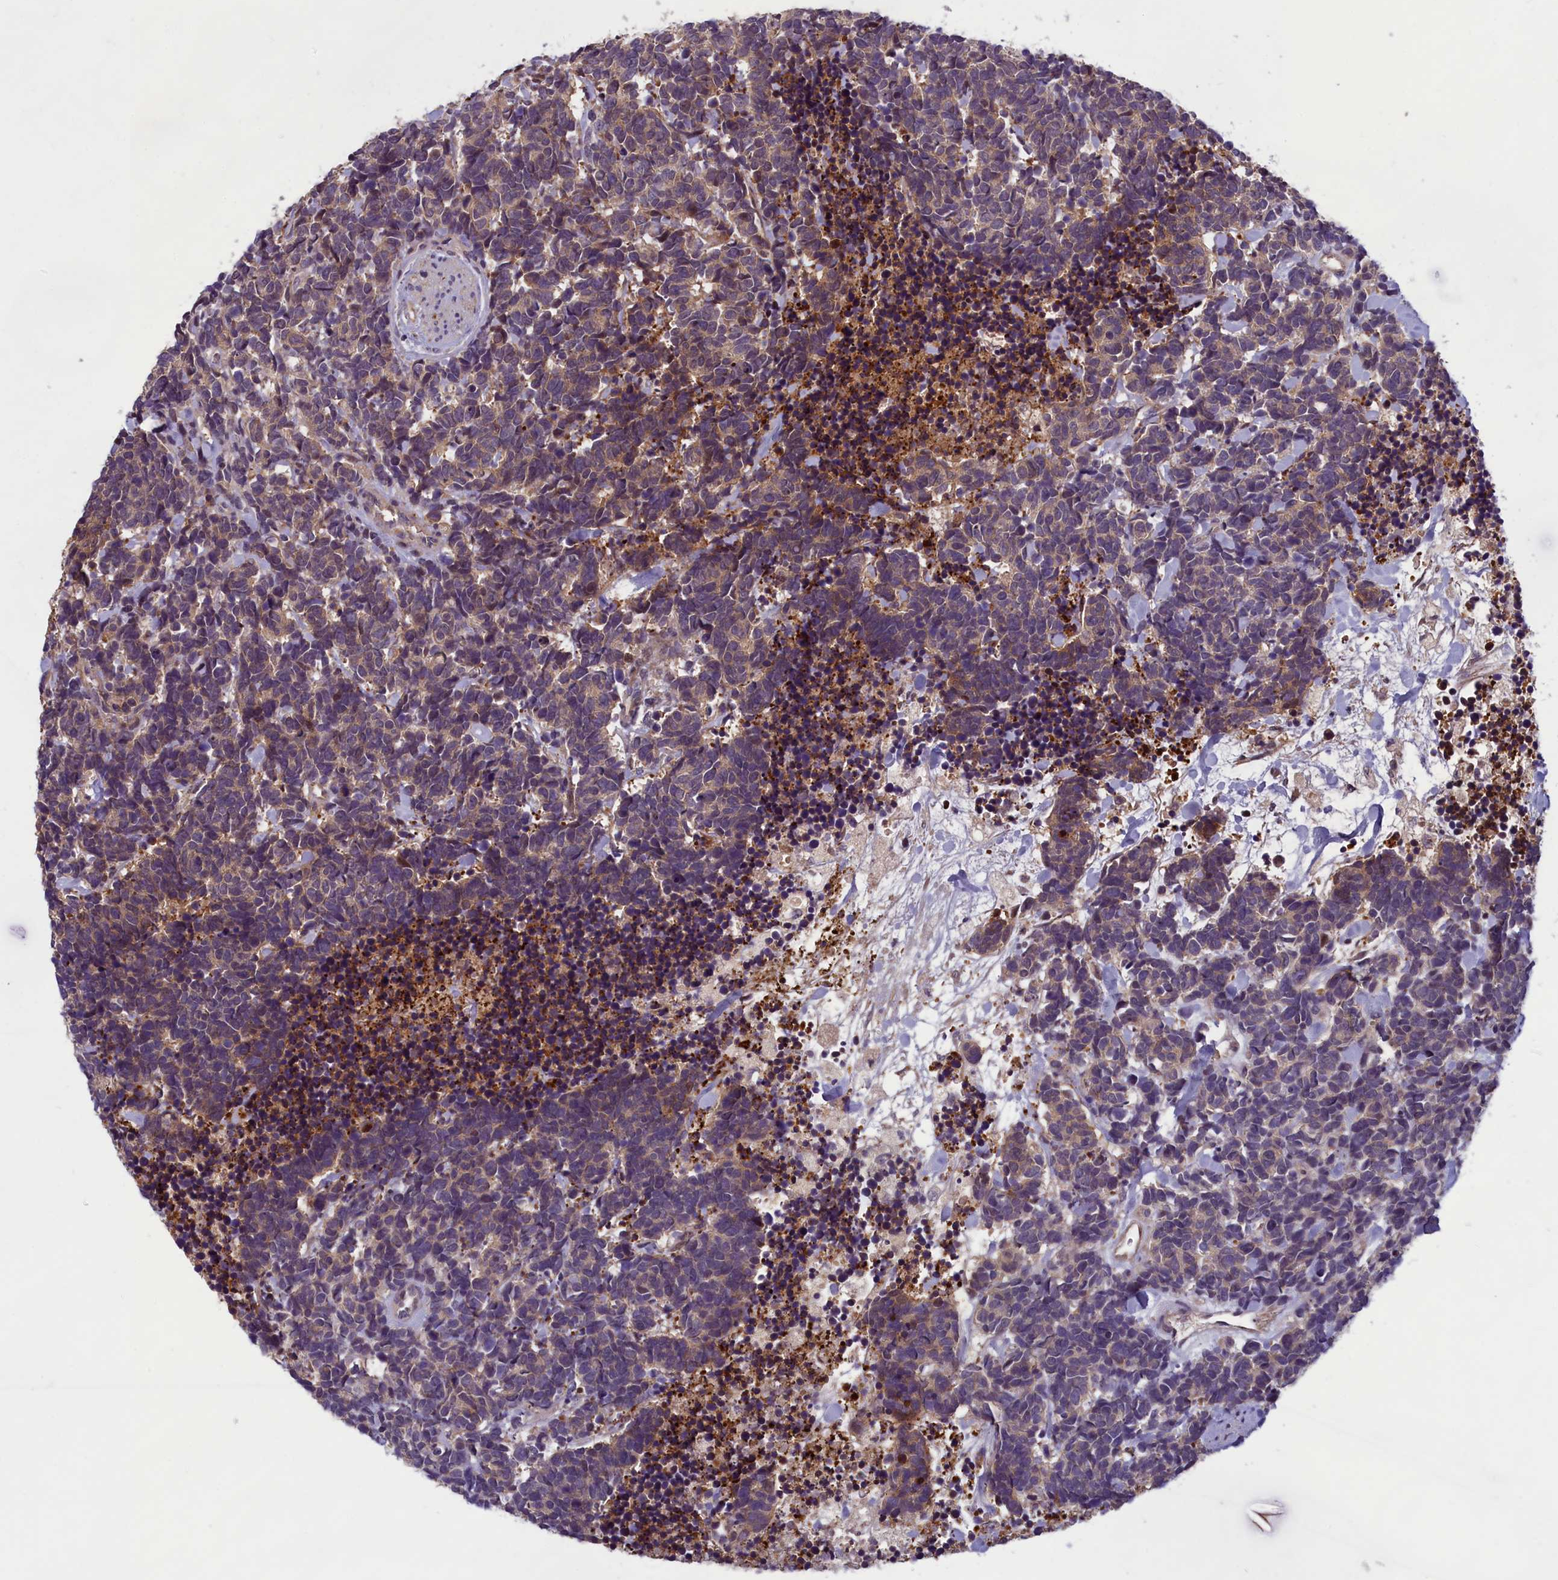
{"staining": {"intensity": "weak", "quantity": "25%-75%", "location": "cytoplasmic/membranous"}, "tissue": "carcinoid", "cell_type": "Tumor cells", "image_type": "cancer", "snomed": [{"axis": "morphology", "description": "Carcinoma, NOS"}, {"axis": "morphology", "description": "Carcinoid, malignant, NOS"}, {"axis": "topography", "description": "Prostate"}], "caption": "Carcinoid stained with immunohistochemistry reveals weak cytoplasmic/membranous staining in approximately 25%-75% of tumor cells. The staining is performed using DAB (3,3'-diaminobenzidine) brown chromogen to label protein expression. The nuclei are counter-stained blue using hematoxylin.", "gene": "HECA", "patient": {"sex": "male", "age": 57}}